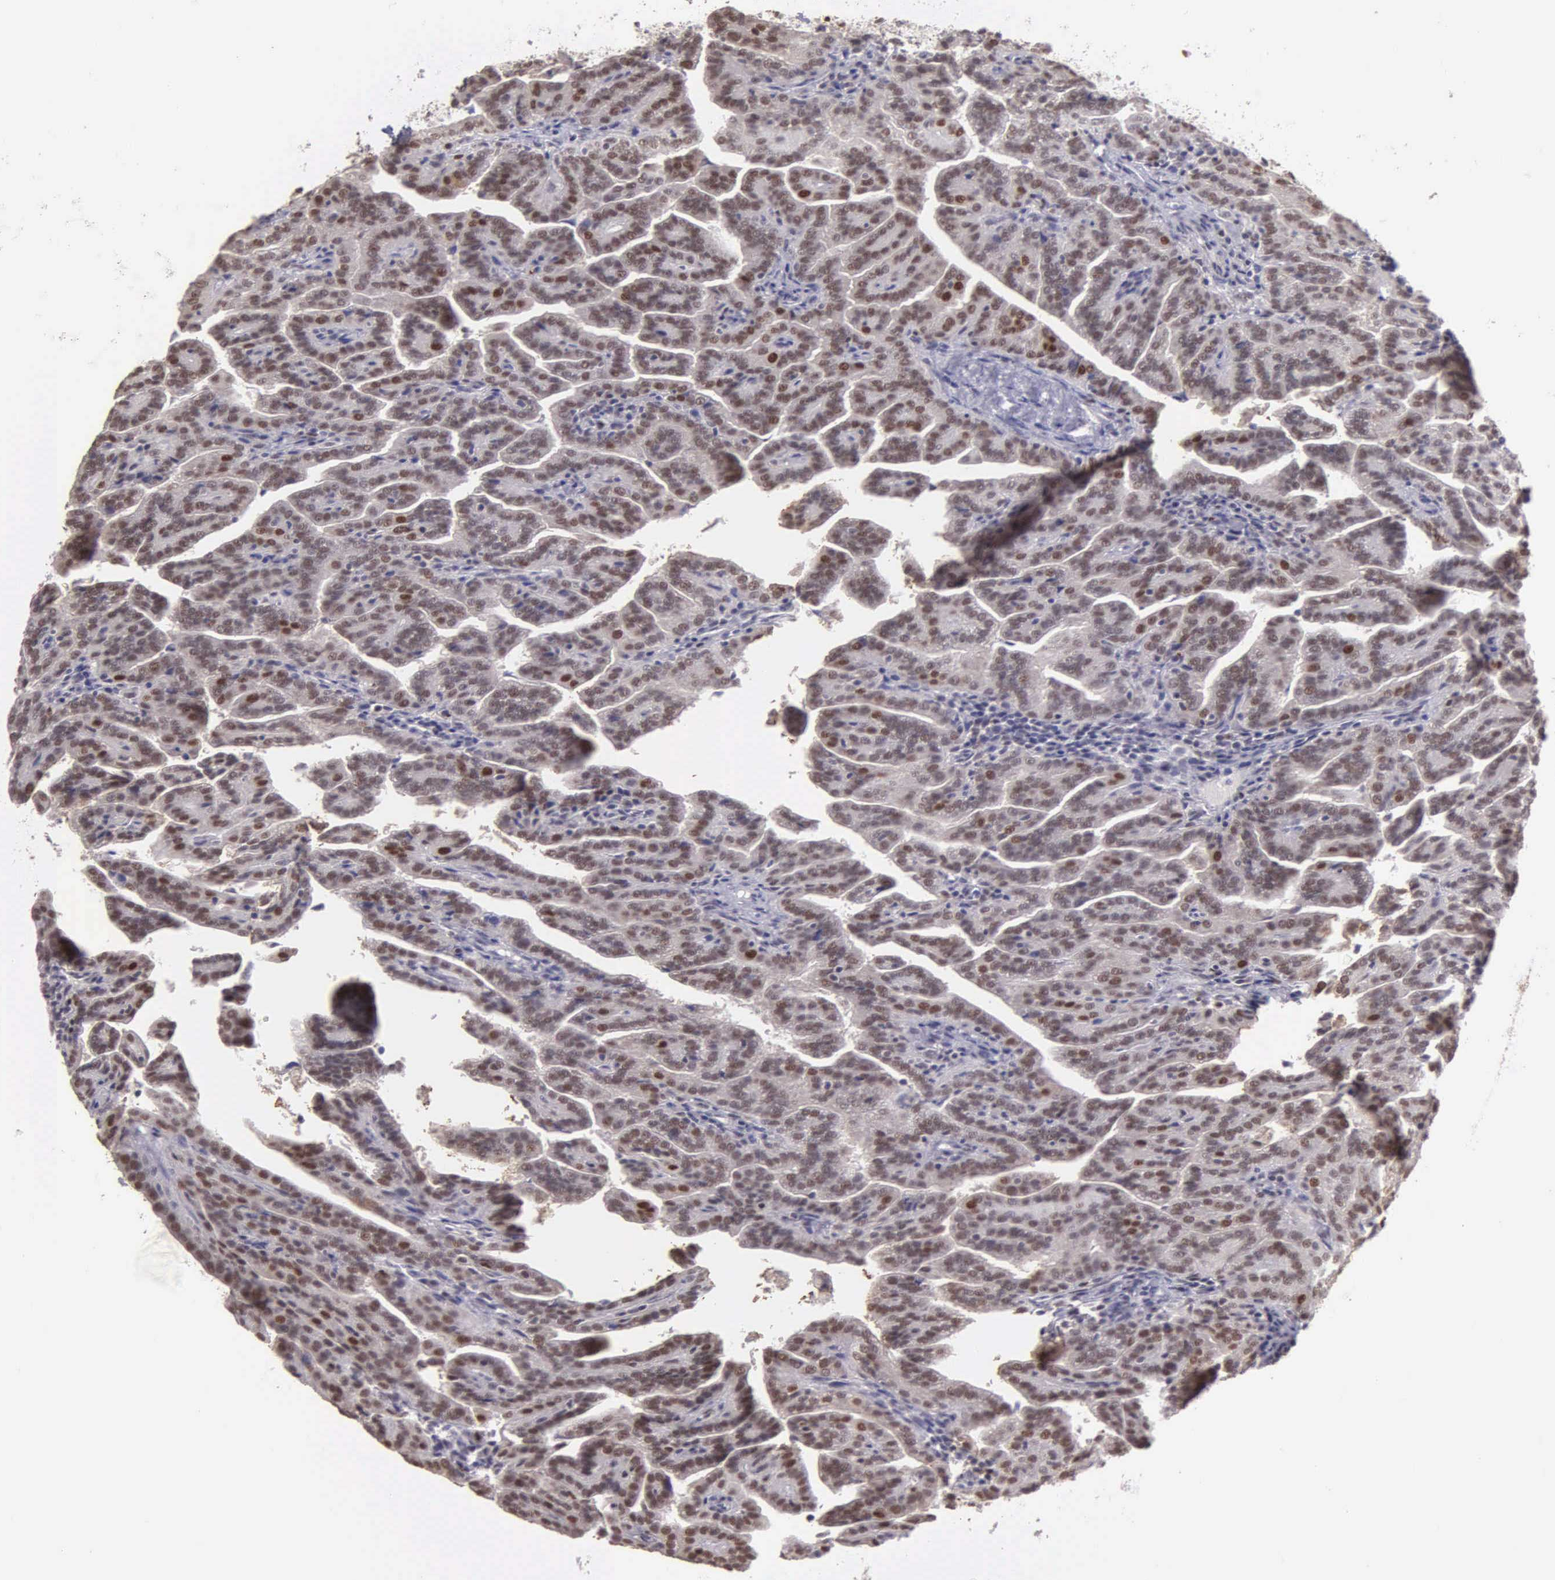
{"staining": {"intensity": "moderate", "quantity": "25%-75%", "location": "nuclear"}, "tissue": "renal cancer", "cell_type": "Tumor cells", "image_type": "cancer", "snomed": [{"axis": "morphology", "description": "Adenocarcinoma, NOS"}, {"axis": "topography", "description": "Kidney"}], "caption": "Human renal cancer stained with a brown dye shows moderate nuclear positive expression in approximately 25%-75% of tumor cells.", "gene": "UBR7", "patient": {"sex": "male", "age": 61}}